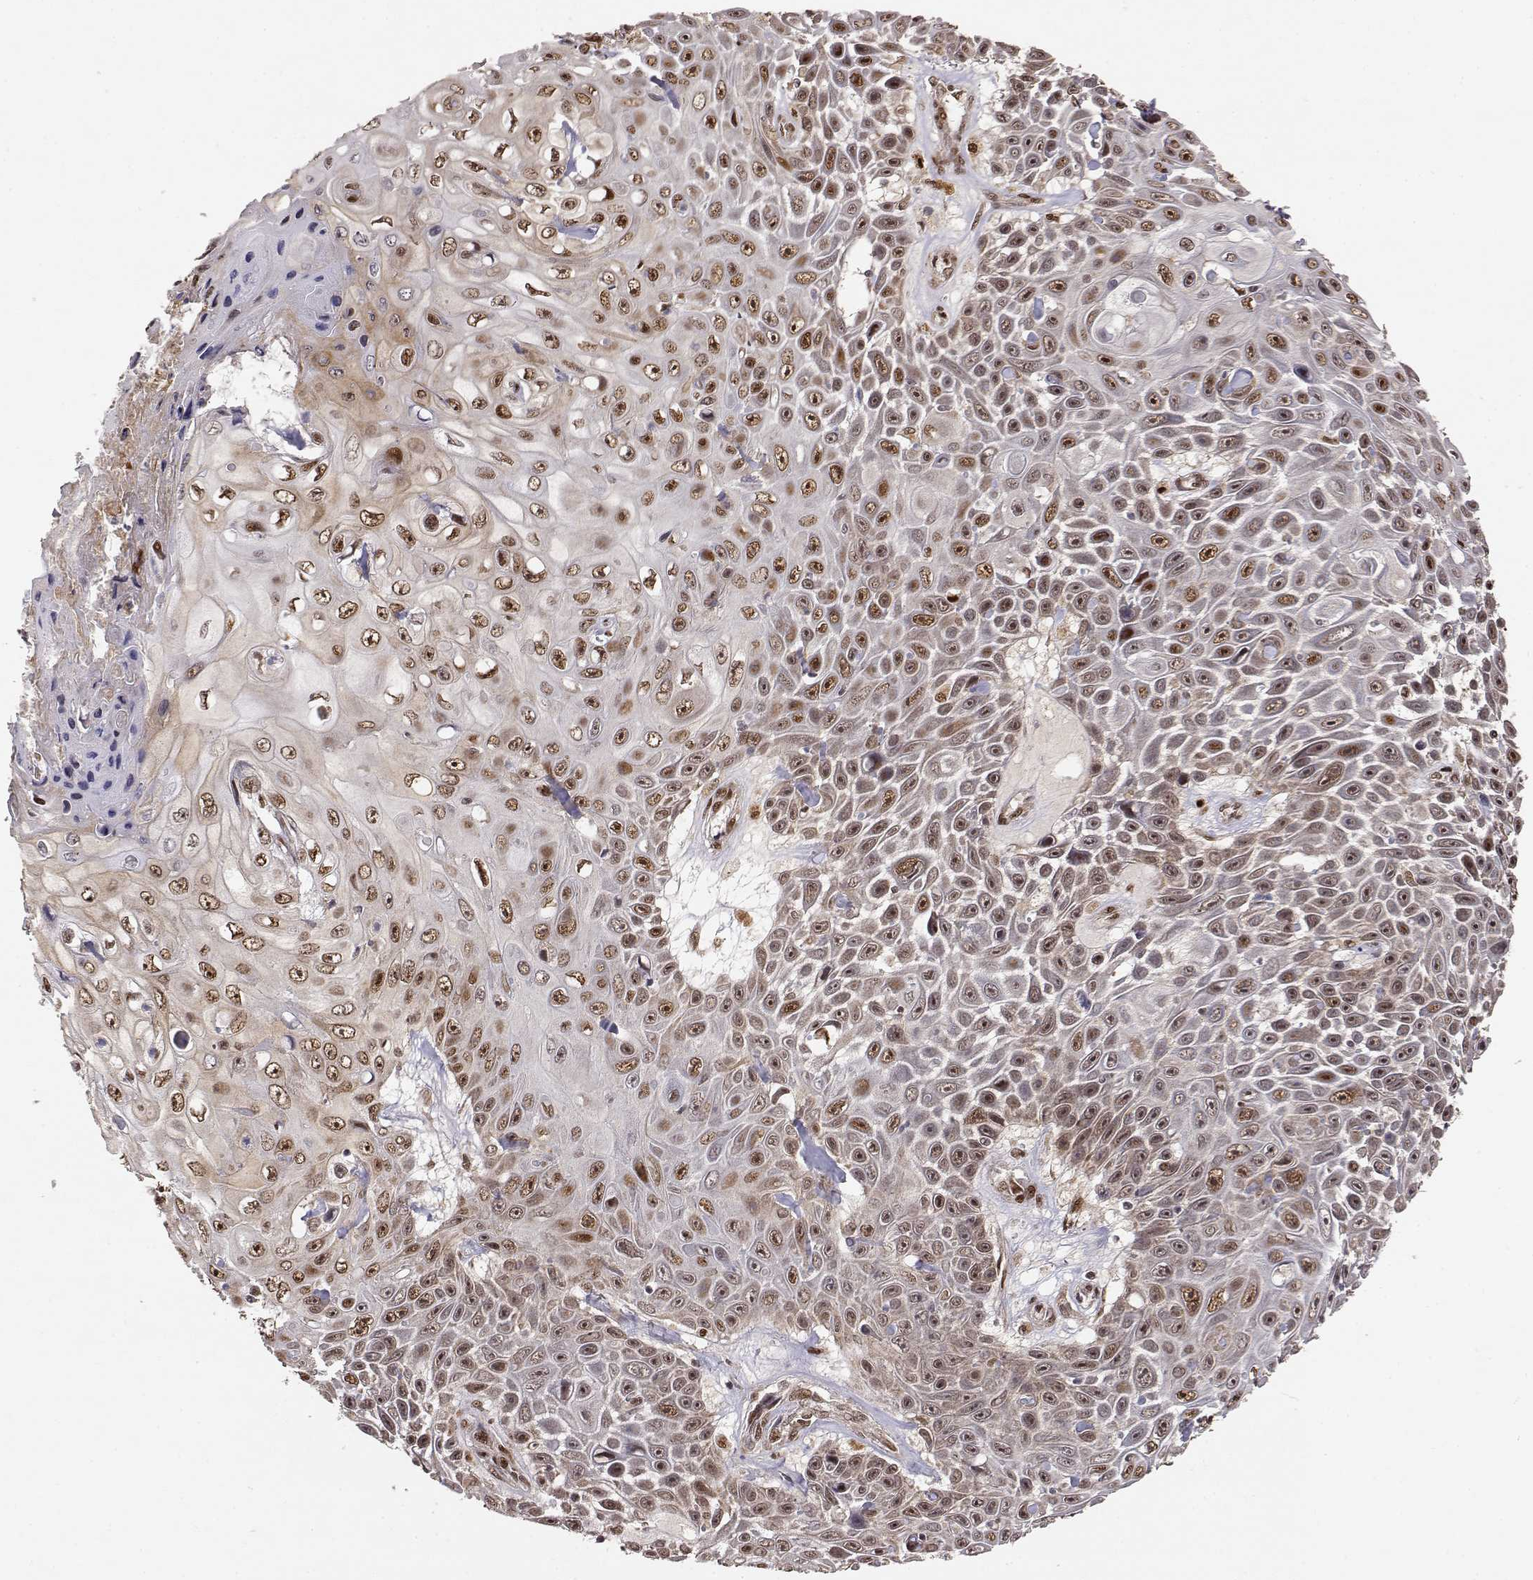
{"staining": {"intensity": "strong", "quantity": "25%-75%", "location": "nuclear"}, "tissue": "skin cancer", "cell_type": "Tumor cells", "image_type": "cancer", "snomed": [{"axis": "morphology", "description": "Squamous cell carcinoma, NOS"}, {"axis": "topography", "description": "Skin"}], "caption": "A brown stain labels strong nuclear positivity of a protein in skin squamous cell carcinoma tumor cells.", "gene": "BRCA1", "patient": {"sex": "male", "age": 82}}